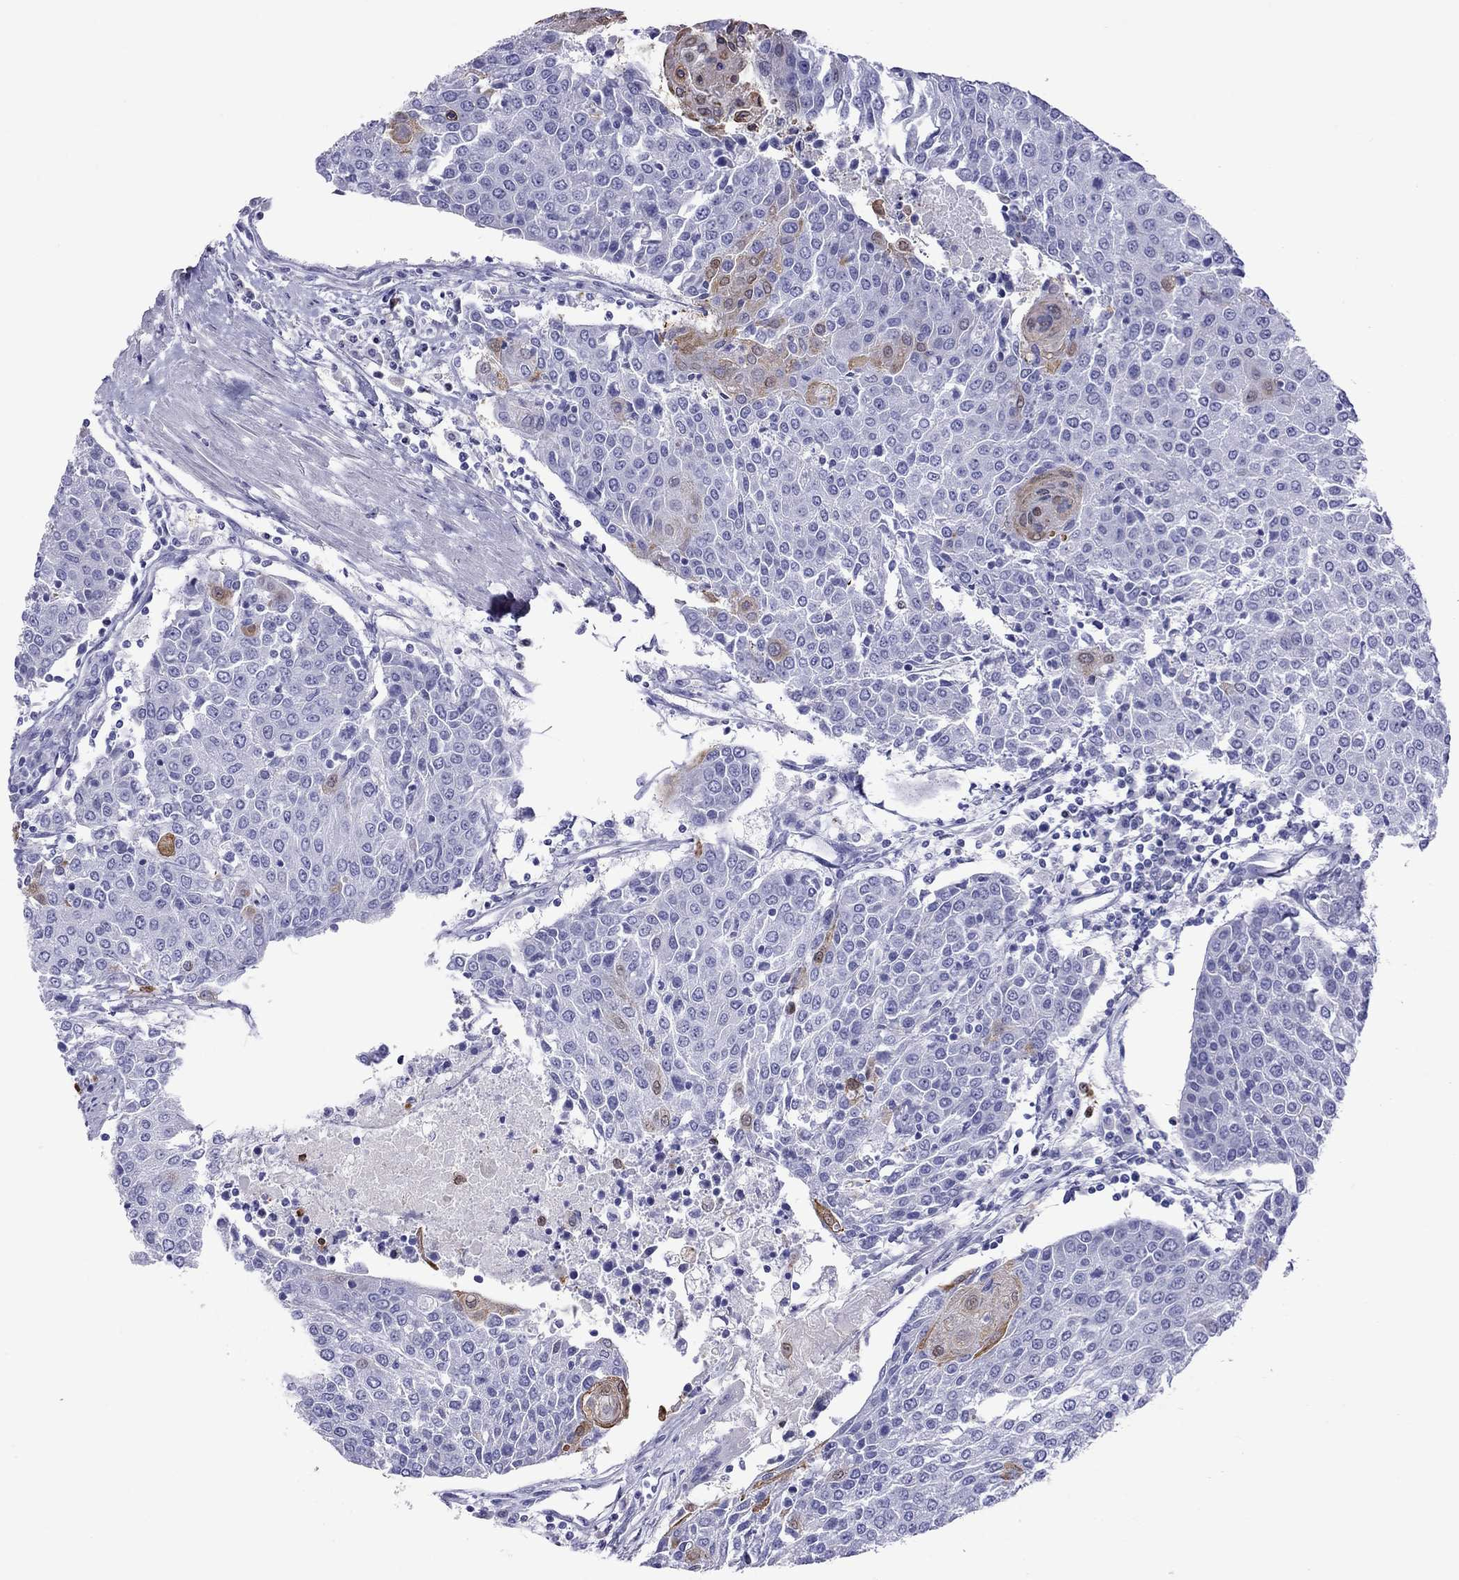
{"staining": {"intensity": "negative", "quantity": "none", "location": "none"}, "tissue": "urothelial cancer", "cell_type": "Tumor cells", "image_type": "cancer", "snomed": [{"axis": "morphology", "description": "Urothelial carcinoma, High grade"}, {"axis": "topography", "description": "Urinary bladder"}], "caption": "This photomicrograph is of urothelial carcinoma (high-grade) stained with immunohistochemistry to label a protein in brown with the nuclei are counter-stained blue. There is no staining in tumor cells.", "gene": "SLAMF1", "patient": {"sex": "female", "age": 85}}